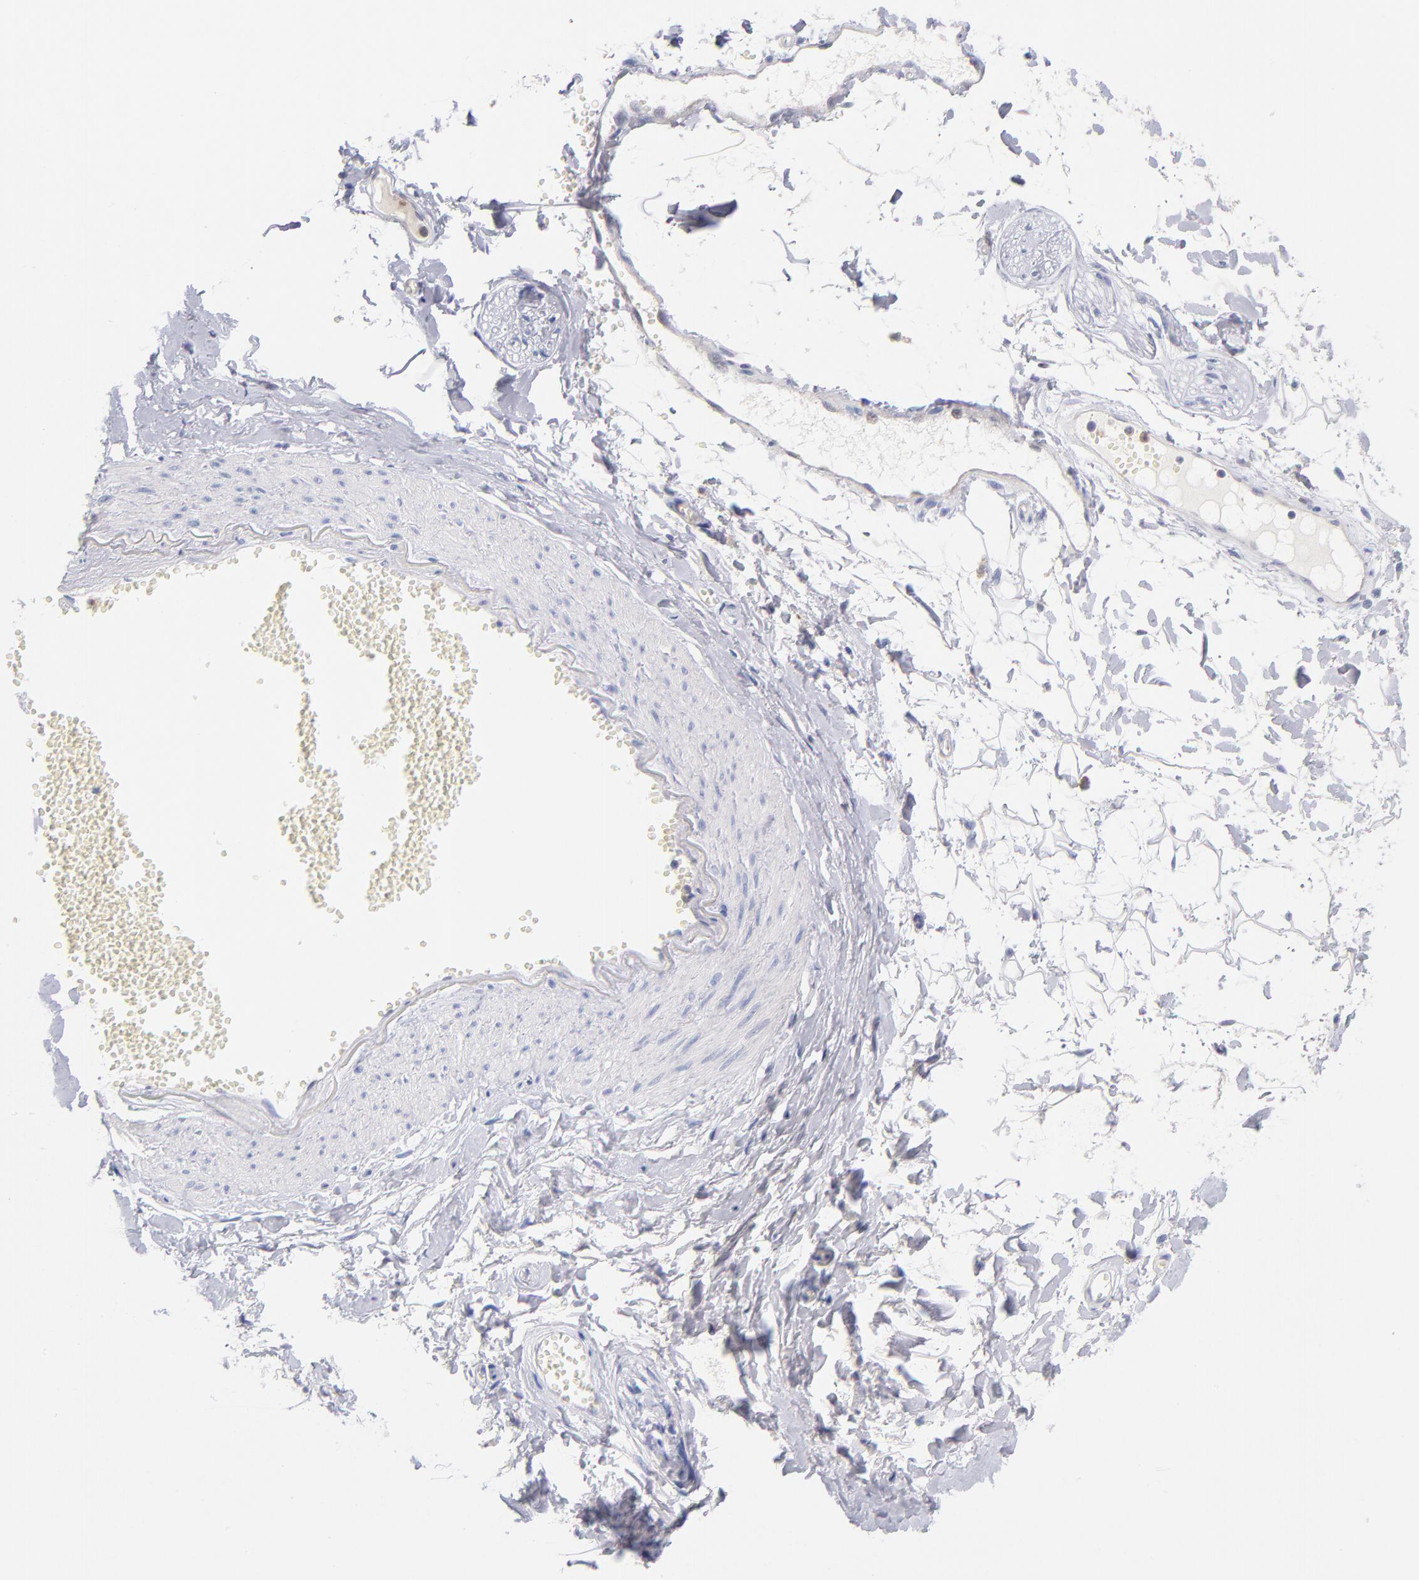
{"staining": {"intensity": "negative", "quantity": "none", "location": "none"}, "tissue": "adipose tissue", "cell_type": "Adipocytes", "image_type": "normal", "snomed": [{"axis": "morphology", "description": "Normal tissue, NOS"}, {"axis": "morphology", "description": "Inflammation, NOS"}, {"axis": "topography", "description": "Salivary gland"}, {"axis": "topography", "description": "Peripheral nerve tissue"}], "caption": "Histopathology image shows no protein staining in adipocytes of benign adipose tissue.", "gene": "BID", "patient": {"sex": "female", "age": 75}}